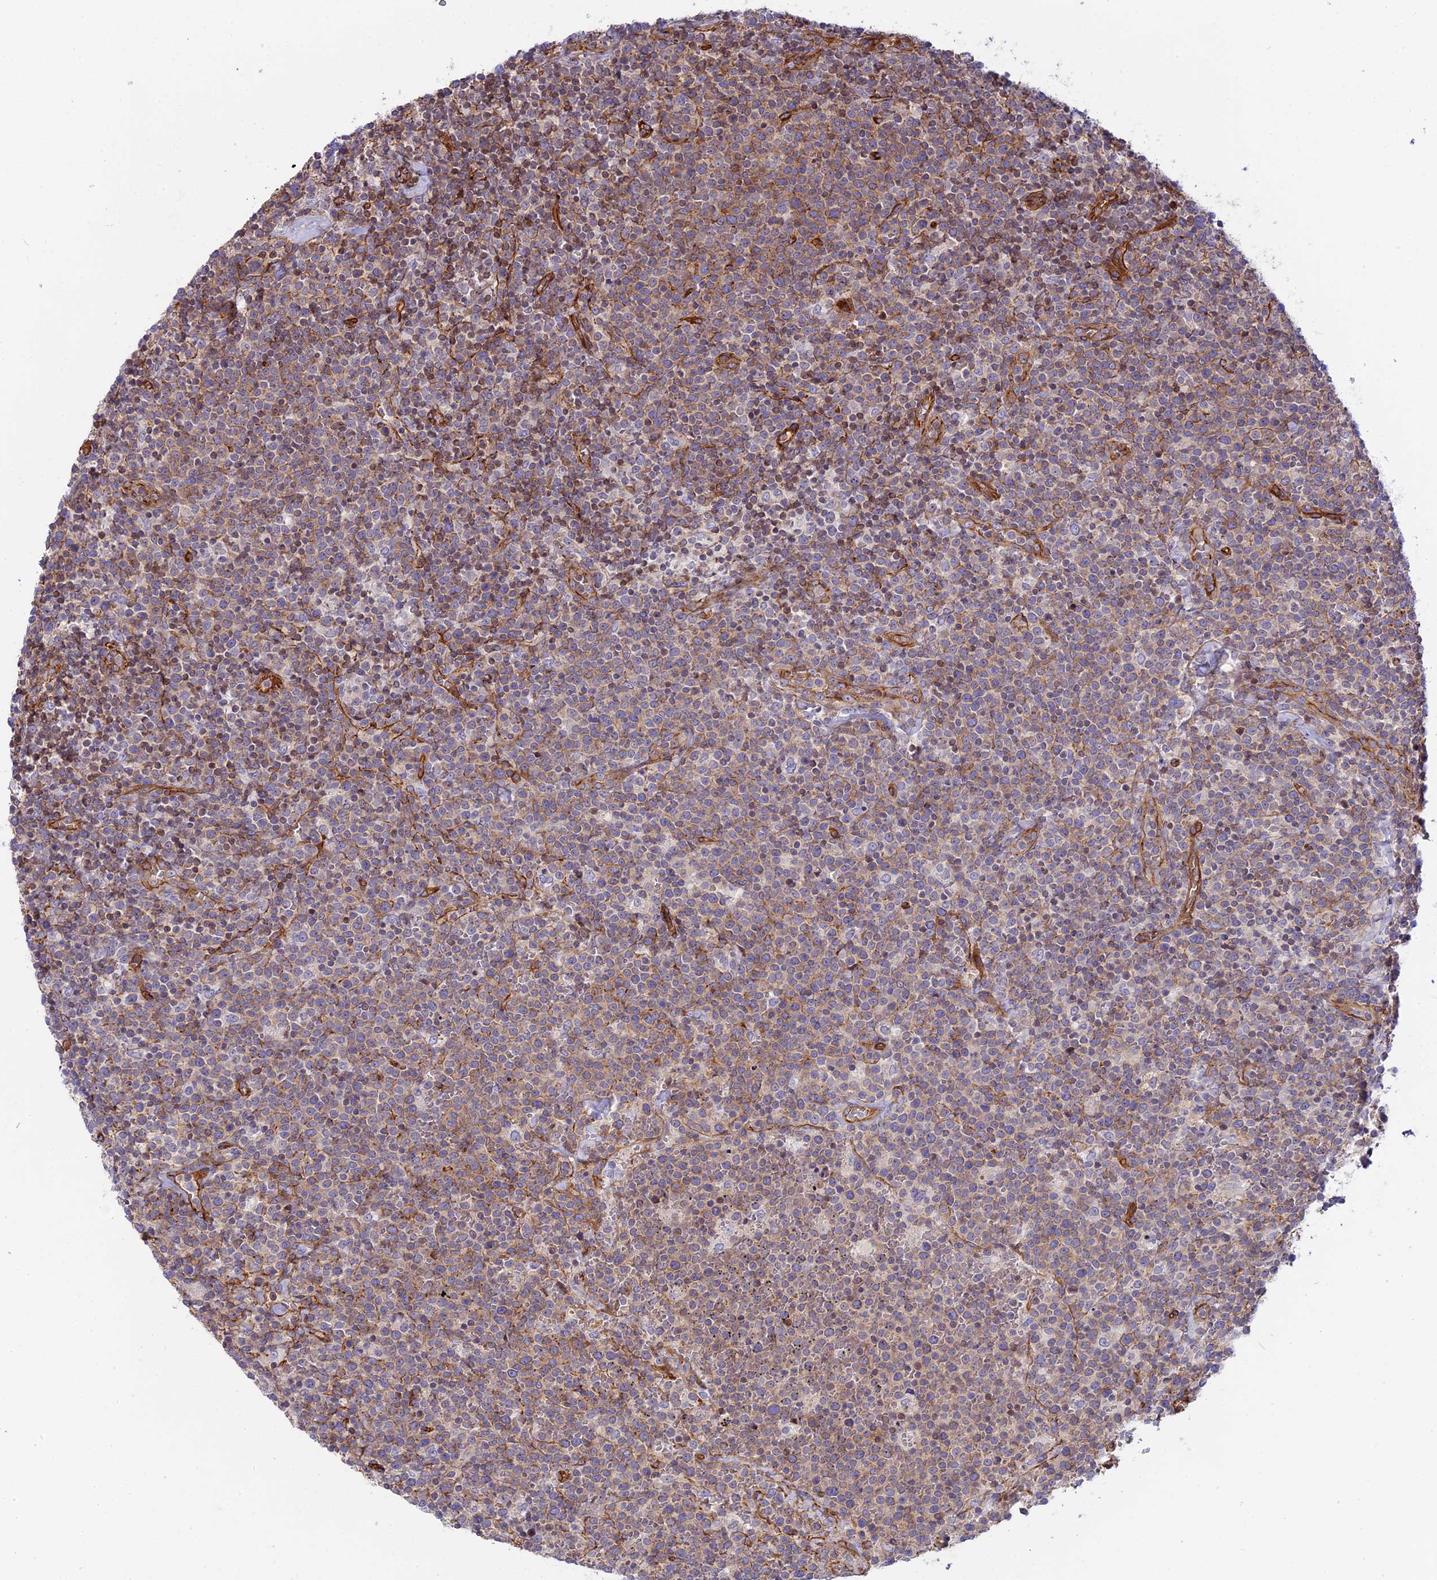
{"staining": {"intensity": "moderate", "quantity": "25%-75%", "location": "cytoplasmic/membranous"}, "tissue": "lymphoma", "cell_type": "Tumor cells", "image_type": "cancer", "snomed": [{"axis": "morphology", "description": "Malignant lymphoma, non-Hodgkin's type, High grade"}, {"axis": "topography", "description": "Lymph node"}], "caption": "Protein expression by immunohistochemistry exhibits moderate cytoplasmic/membranous staining in approximately 25%-75% of tumor cells in high-grade malignant lymphoma, non-Hodgkin's type. The protein of interest is shown in brown color, while the nuclei are stained blue.", "gene": "CNBD2", "patient": {"sex": "male", "age": 61}}